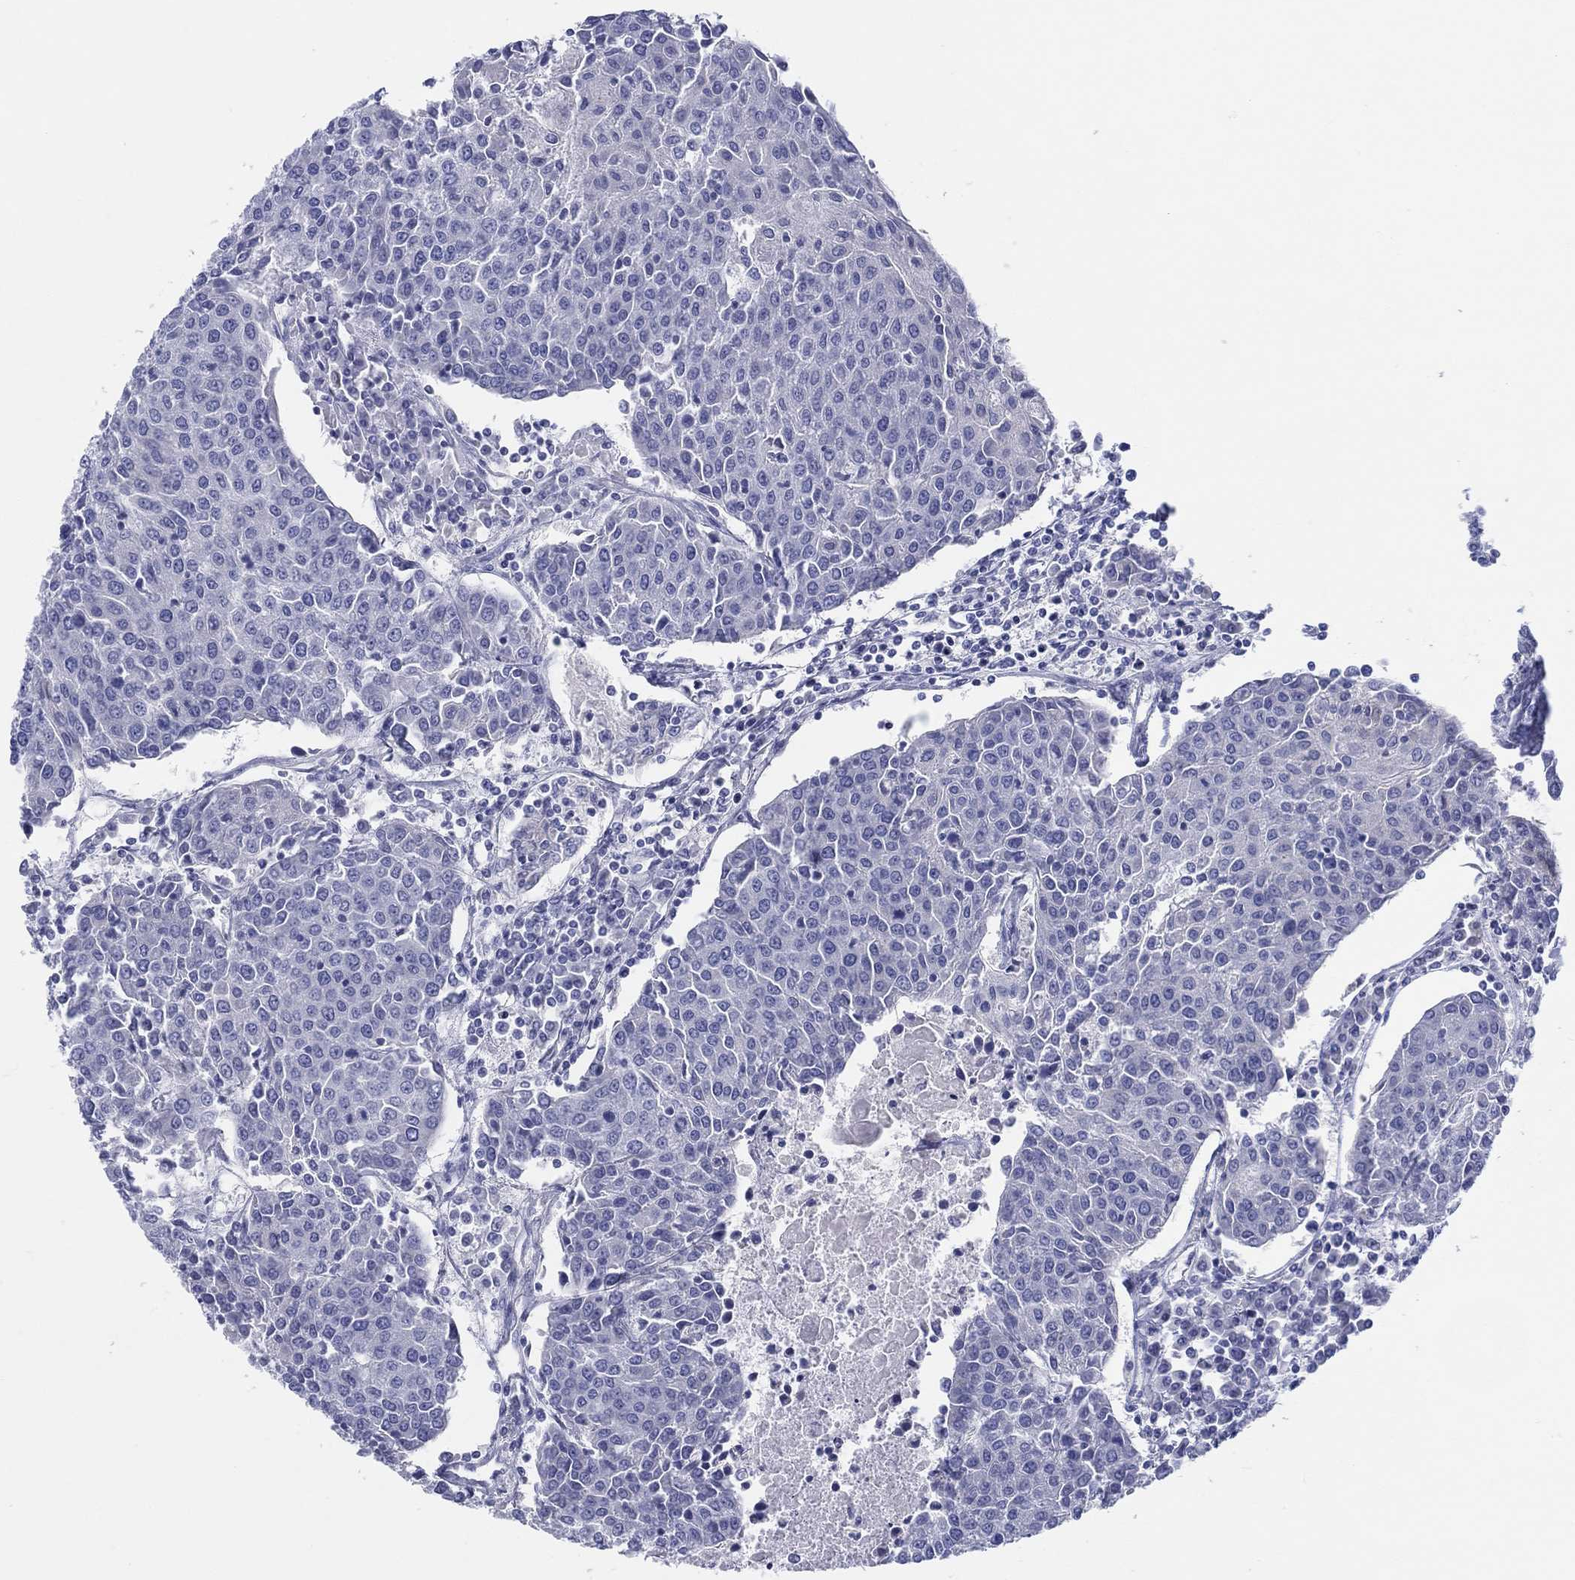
{"staining": {"intensity": "negative", "quantity": "none", "location": "none"}, "tissue": "urothelial cancer", "cell_type": "Tumor cells", "image_type": "cancer", "snomed": [{"axis": "morphology", "description": "Urothelial carcinoma, High grade"}, {"axis": "topography", "description": "Urinary bladder"}], "caption": "High power microscopy photomicrograph of an immunohistochemistry (IHC) image of high-grade urothelial carcinoma, revealing no significant positivity in tumor cells.", "gene": "HAPLN4", "patient": {"sex": "female", "age": 85}}